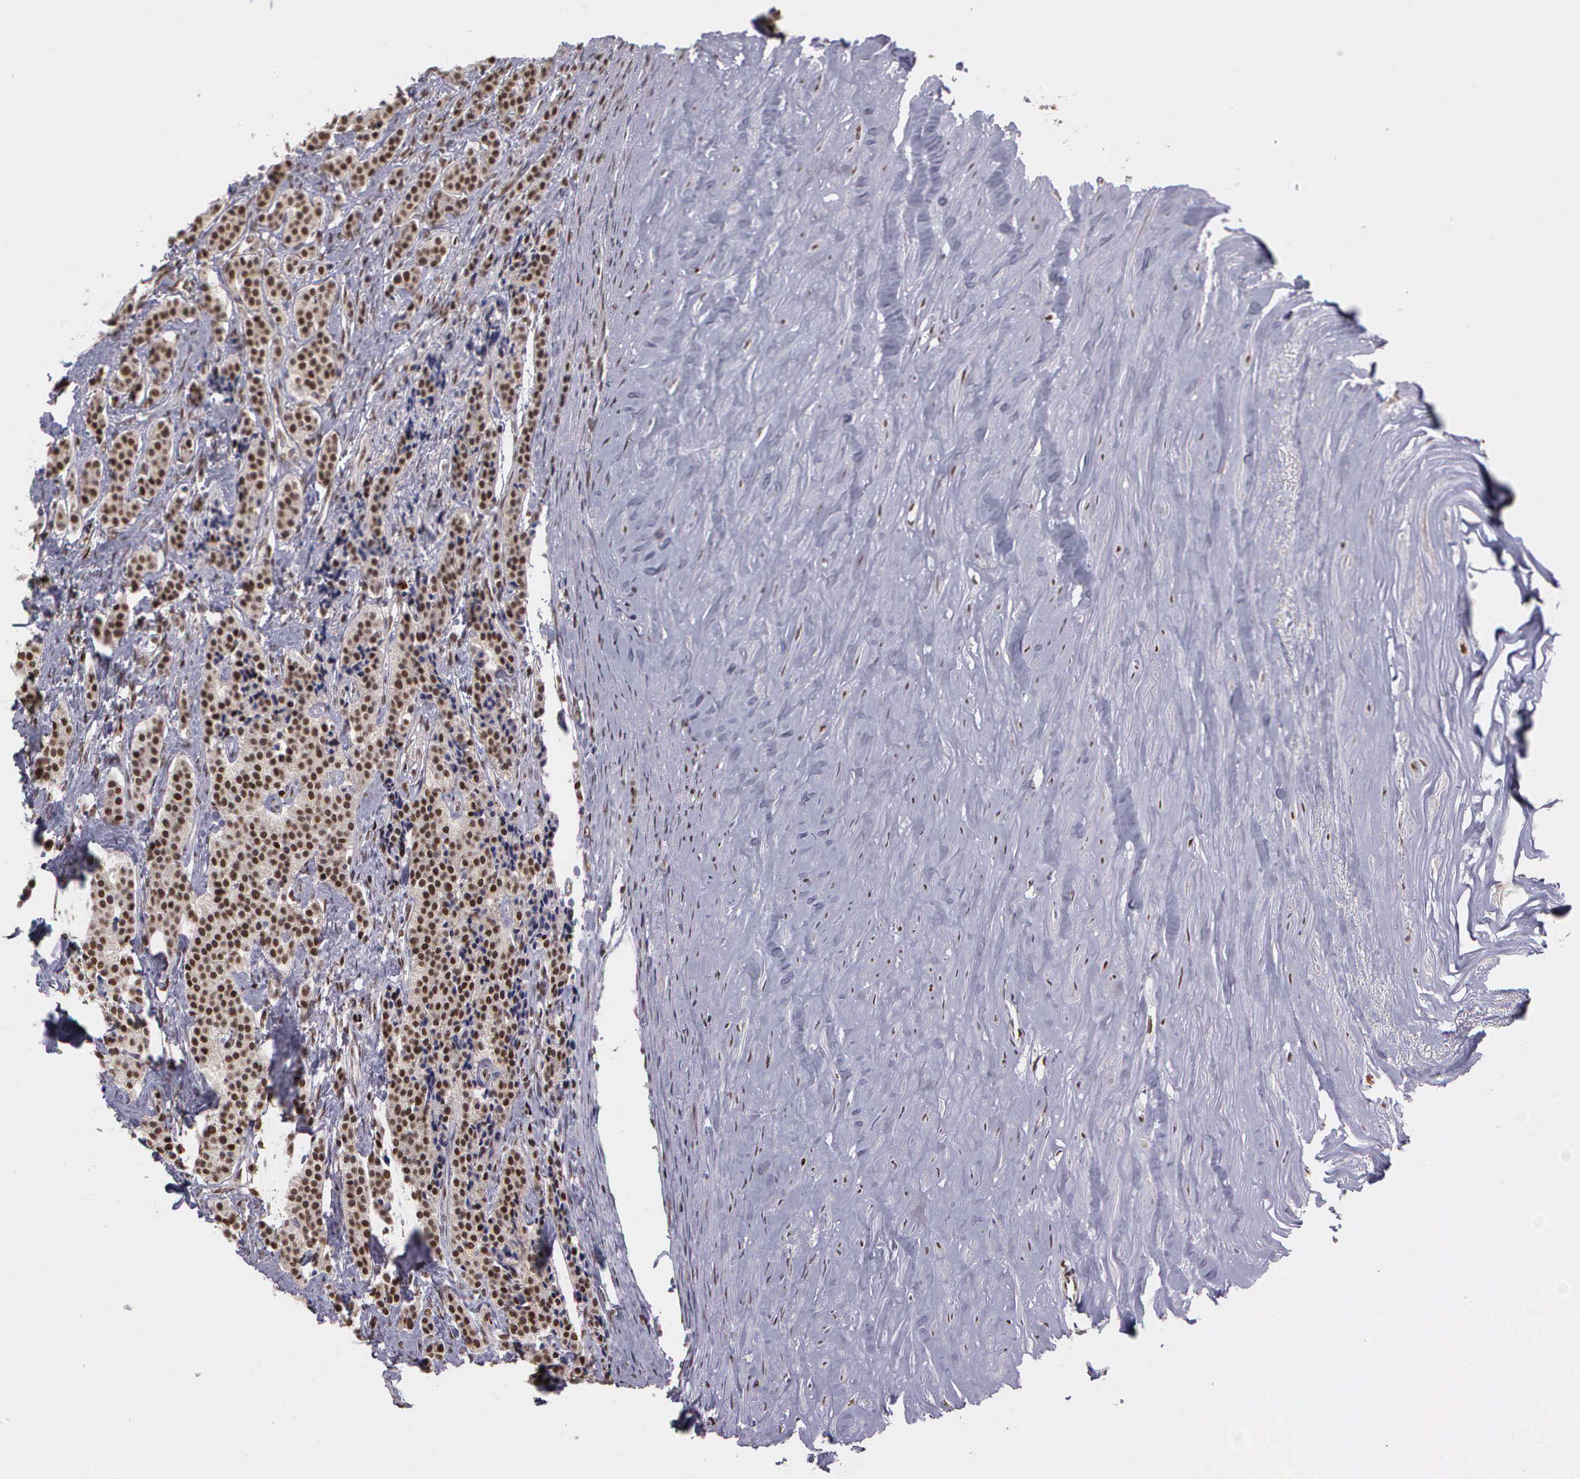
{"staining": {"intensity": "moderate", "quantity": ">75%", "location": "cytoplasmic/membranous,nuclear"}, "tissue": "carcinoid", "cell_type": "Tumor cells", "image_type": "cancer", "snomed": [{"axis": "morphology", "description": "Carcinoid, malignant, NOS"}, {"axis": "topography", "description": "Small intestine"}], "caption": "Brown immunohistochemical staining in human carcinoid (malignant) shows moderate cytoplasmic/membranous and nuclear positivity in about >75% of tumor cells.", "gene": "UBR7", "patient": {"sex": "male", "age": 63}}